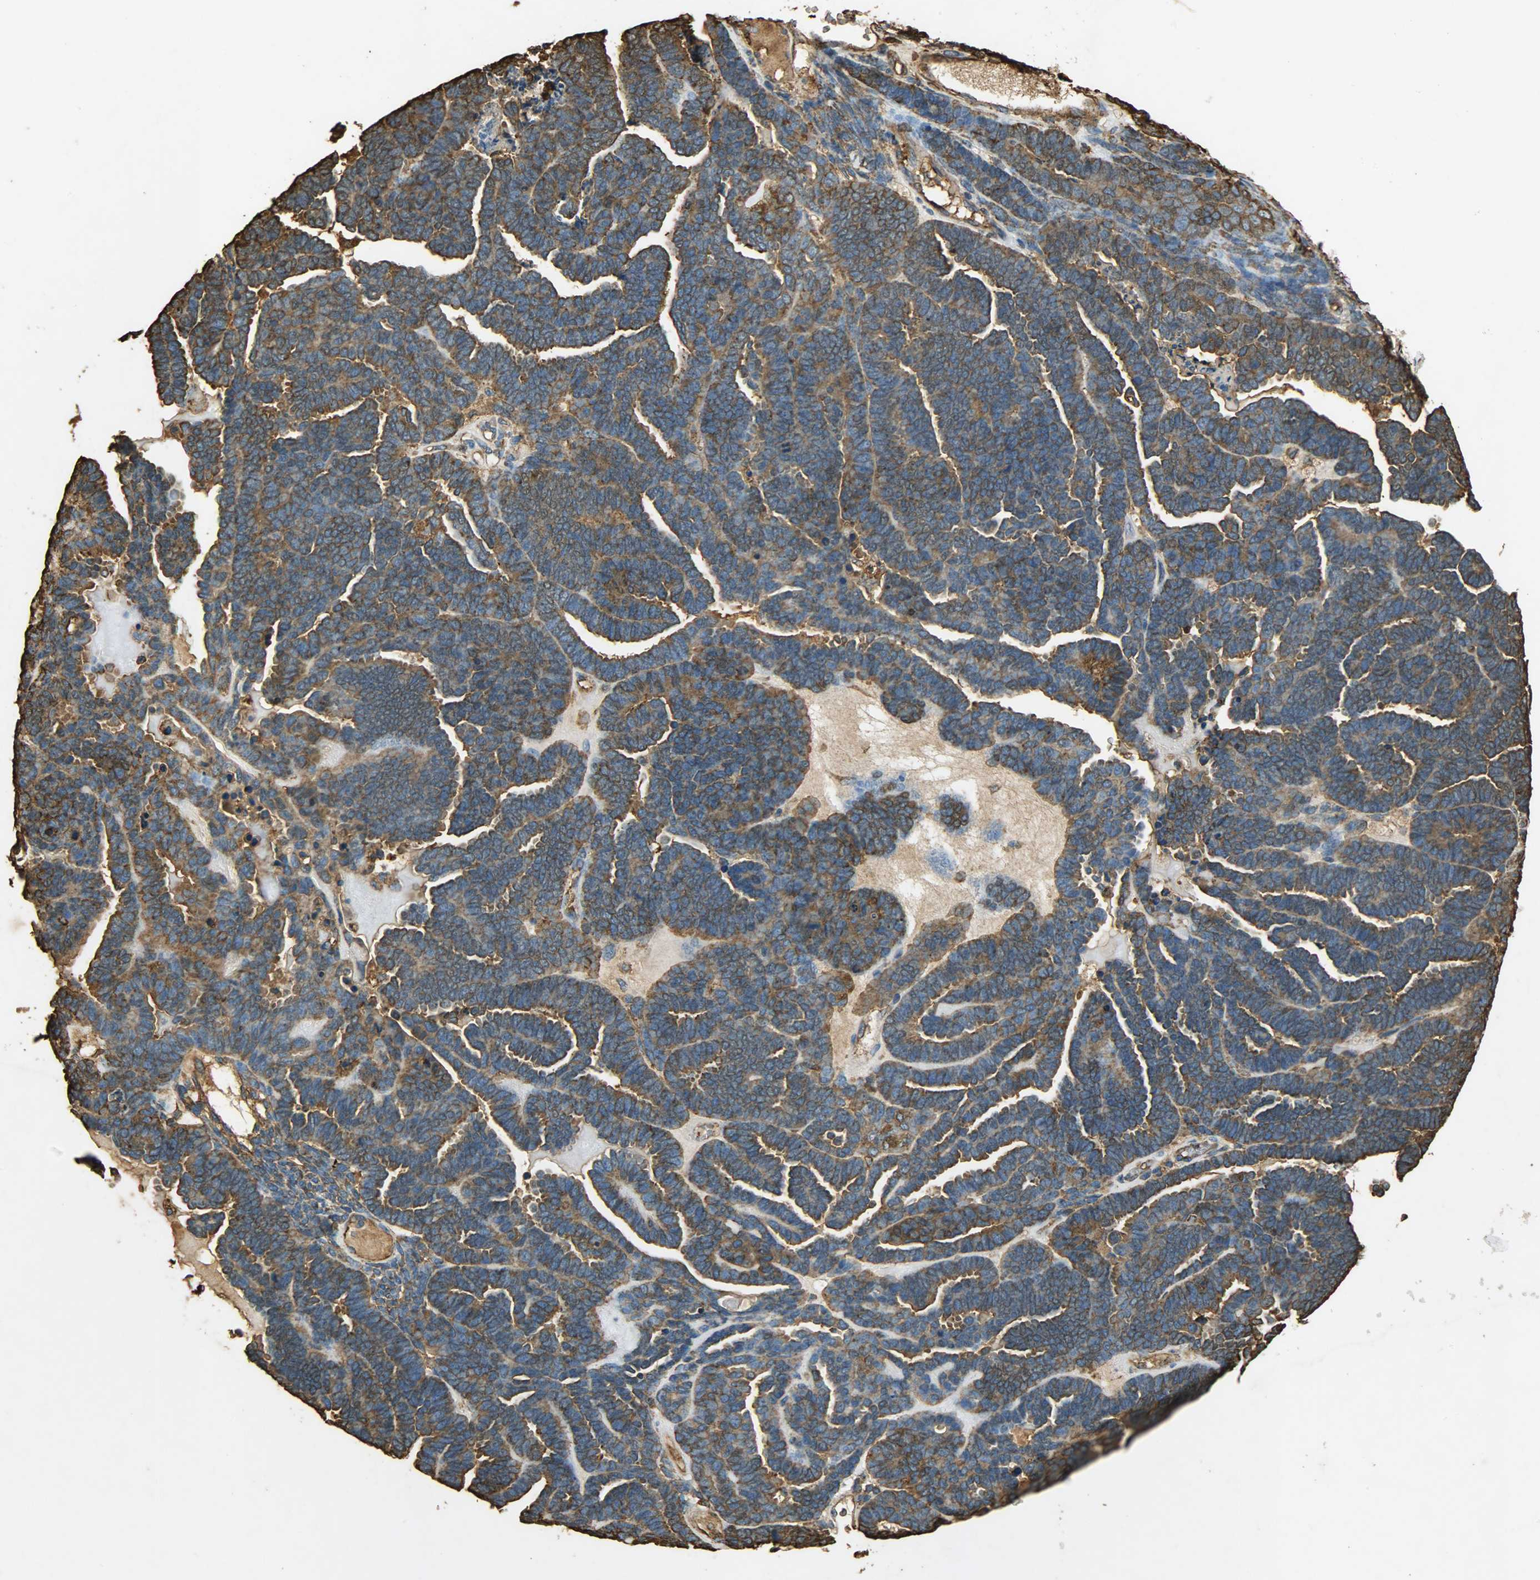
{"staining": {"intensity": "strong", "quantity": ">75%", "location": "cytoplasmic/membranous"}, "tissue": "endometrial cancer", "cell_type": "Tumor cells", "image_type": "cancer", "snomed": [{"axis": "morphology", "description": "Neoplasm, malignant, NOS"}, {"axis": "topography", "description": "Endometrium"}], "caption": "Immunohistochemical staining of human endometrial cancer (malignant neoplasm) shows strong cytoplasmic/membranous protein positivity in about >75% of tumor cells.", "gene": "HSP90B1", "patient": {"sex": "female", "age": 74}}